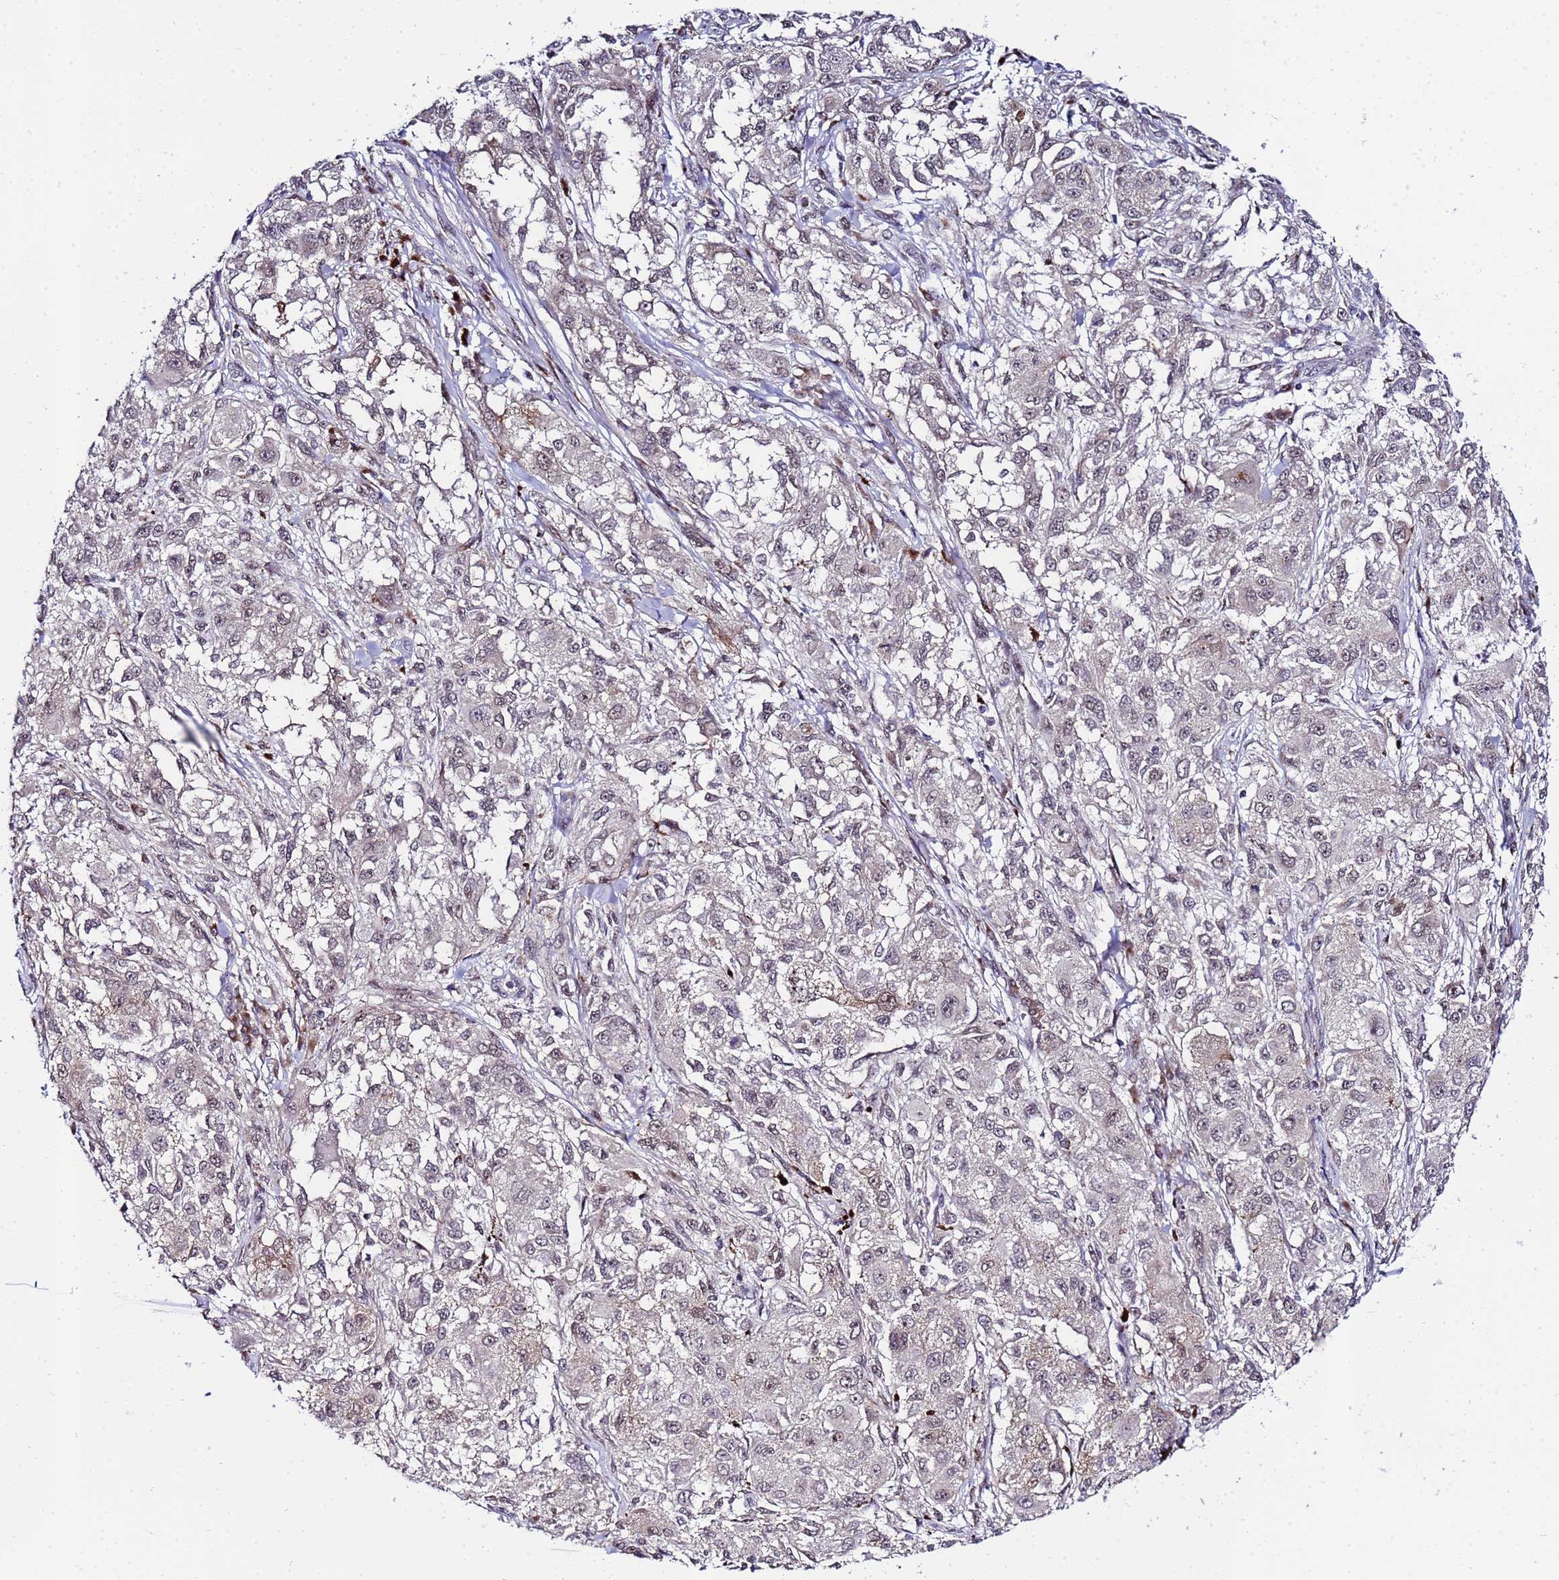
{"staining": {"intensity": "weak", "quantity": "25%-75%", "location": "nuclear"}, "tissue": "melanoma", "cell_type": "Tumor cells", "image_type": "cancer", "snomed": [{"axis": "morphology", "description": "Necrosis, NOS"}, {"axis": "morphology", "description": "Malignant melanoma, NOS"}, {"axis": "topography", "description": "Skin"}], "caption": "The histopathology image exhibits immunohistochemical staining of malignant melanoma. There is weak nuclear positivity is appreciated in about 25%-75% of tumor cells. (Stains: DAB (3,3'-diaminobenzidine) in brown, nuclei in blue, Microscopy: brightfield microscopy at high magnification).", "gene": "C19orf47", "patient": {"sex": "female", "age": 87}}